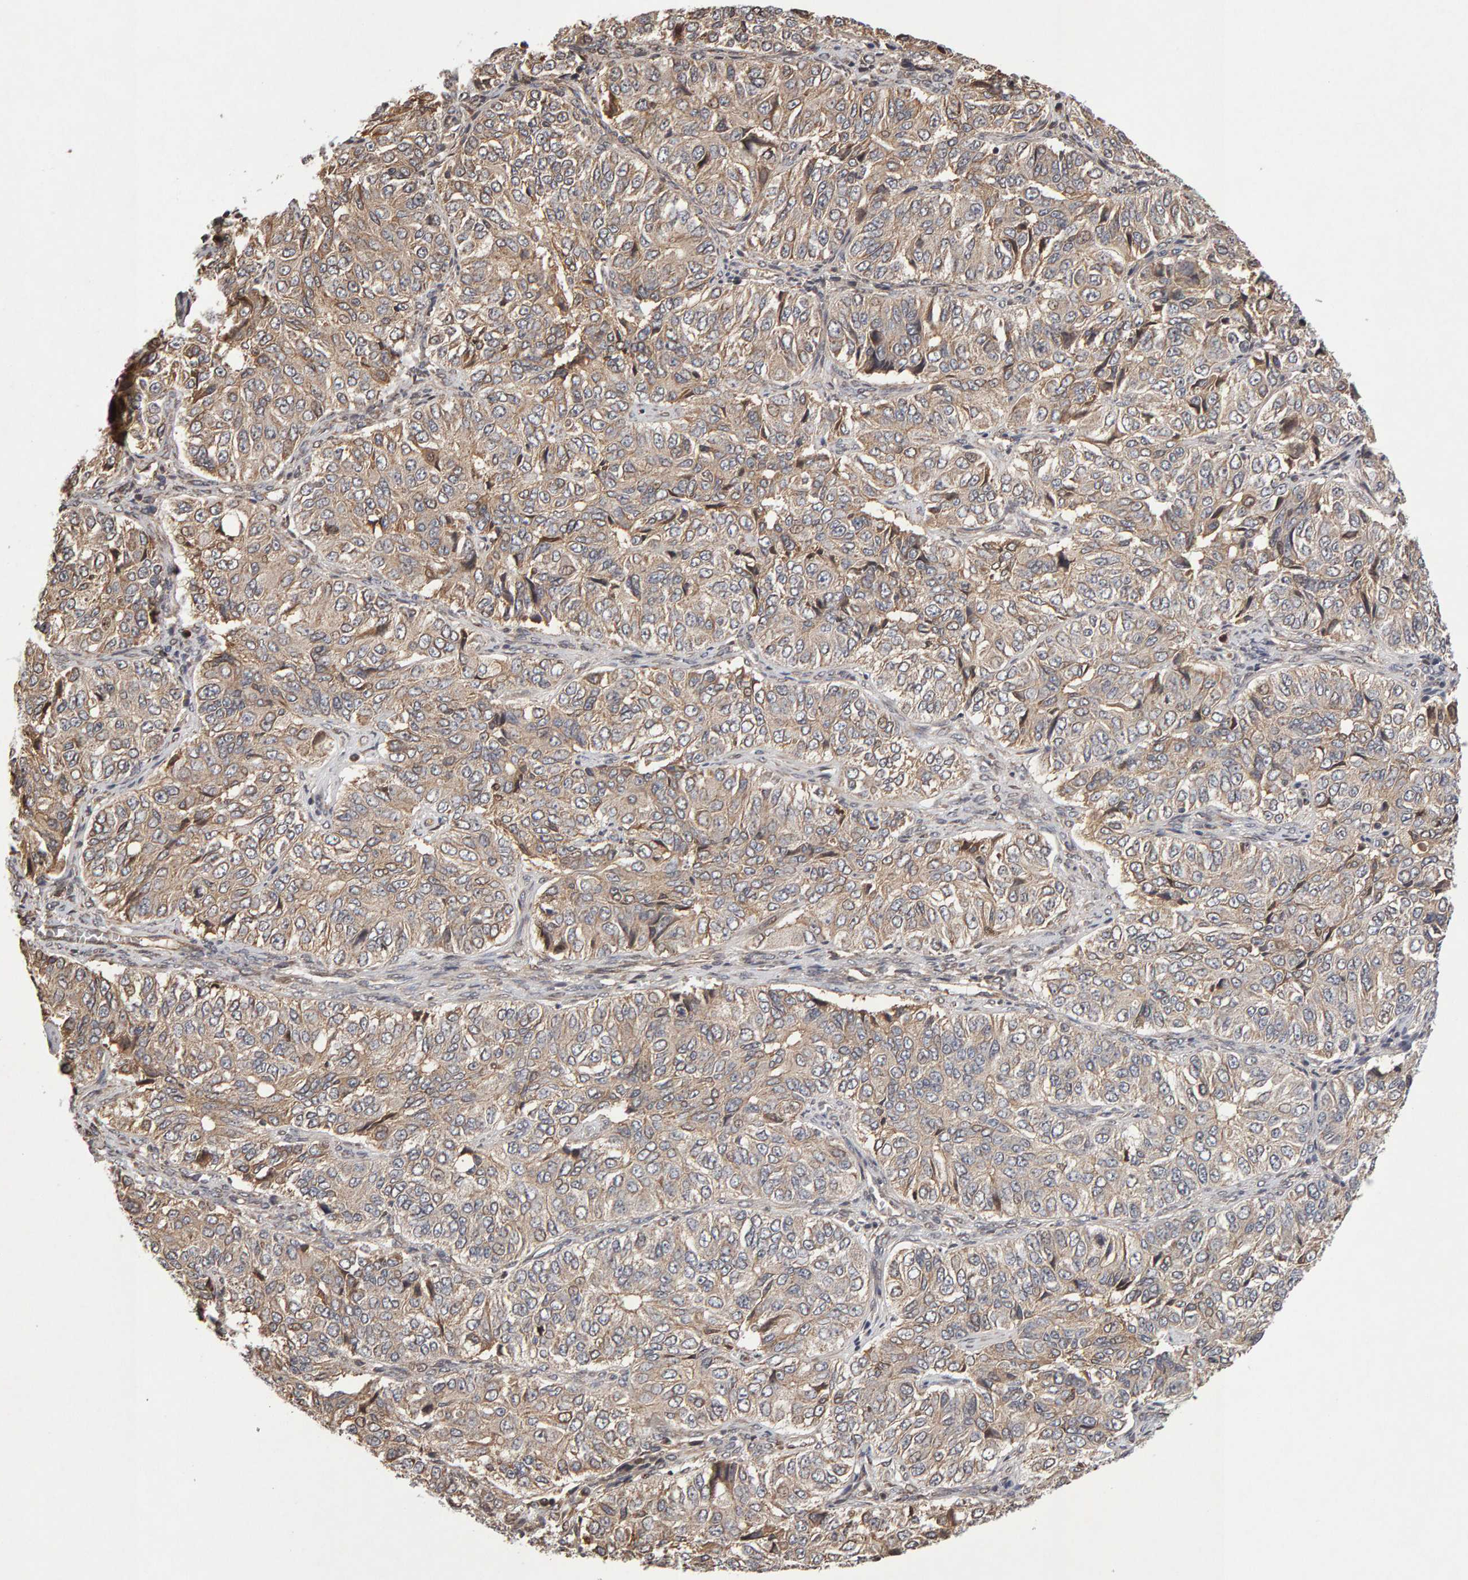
{"staining": {"intensity": "moderate", "quantity": ">75%", "location": "cytoplasmic/membranous"}, "tissue": "ovarian cancer", "cell_type": "Tumor cells", "image_type": "cancer", "snomed": [{"axis": "morphology", "description": "Carcinoma, endometroid"}, {"axis": "topography", "description": "Ovary"}], "caption": "Moderate cytoplasmic/membranous positivity is seen in about >75% of tumor cells in endometroid carcinoma (ovarian). Immunohistochemistry (ihc) stains the protein of interest in brown and the nuclei are stained blue.", "gene": "LZTS1", "patient": {"sex": "female", "age": 51}}